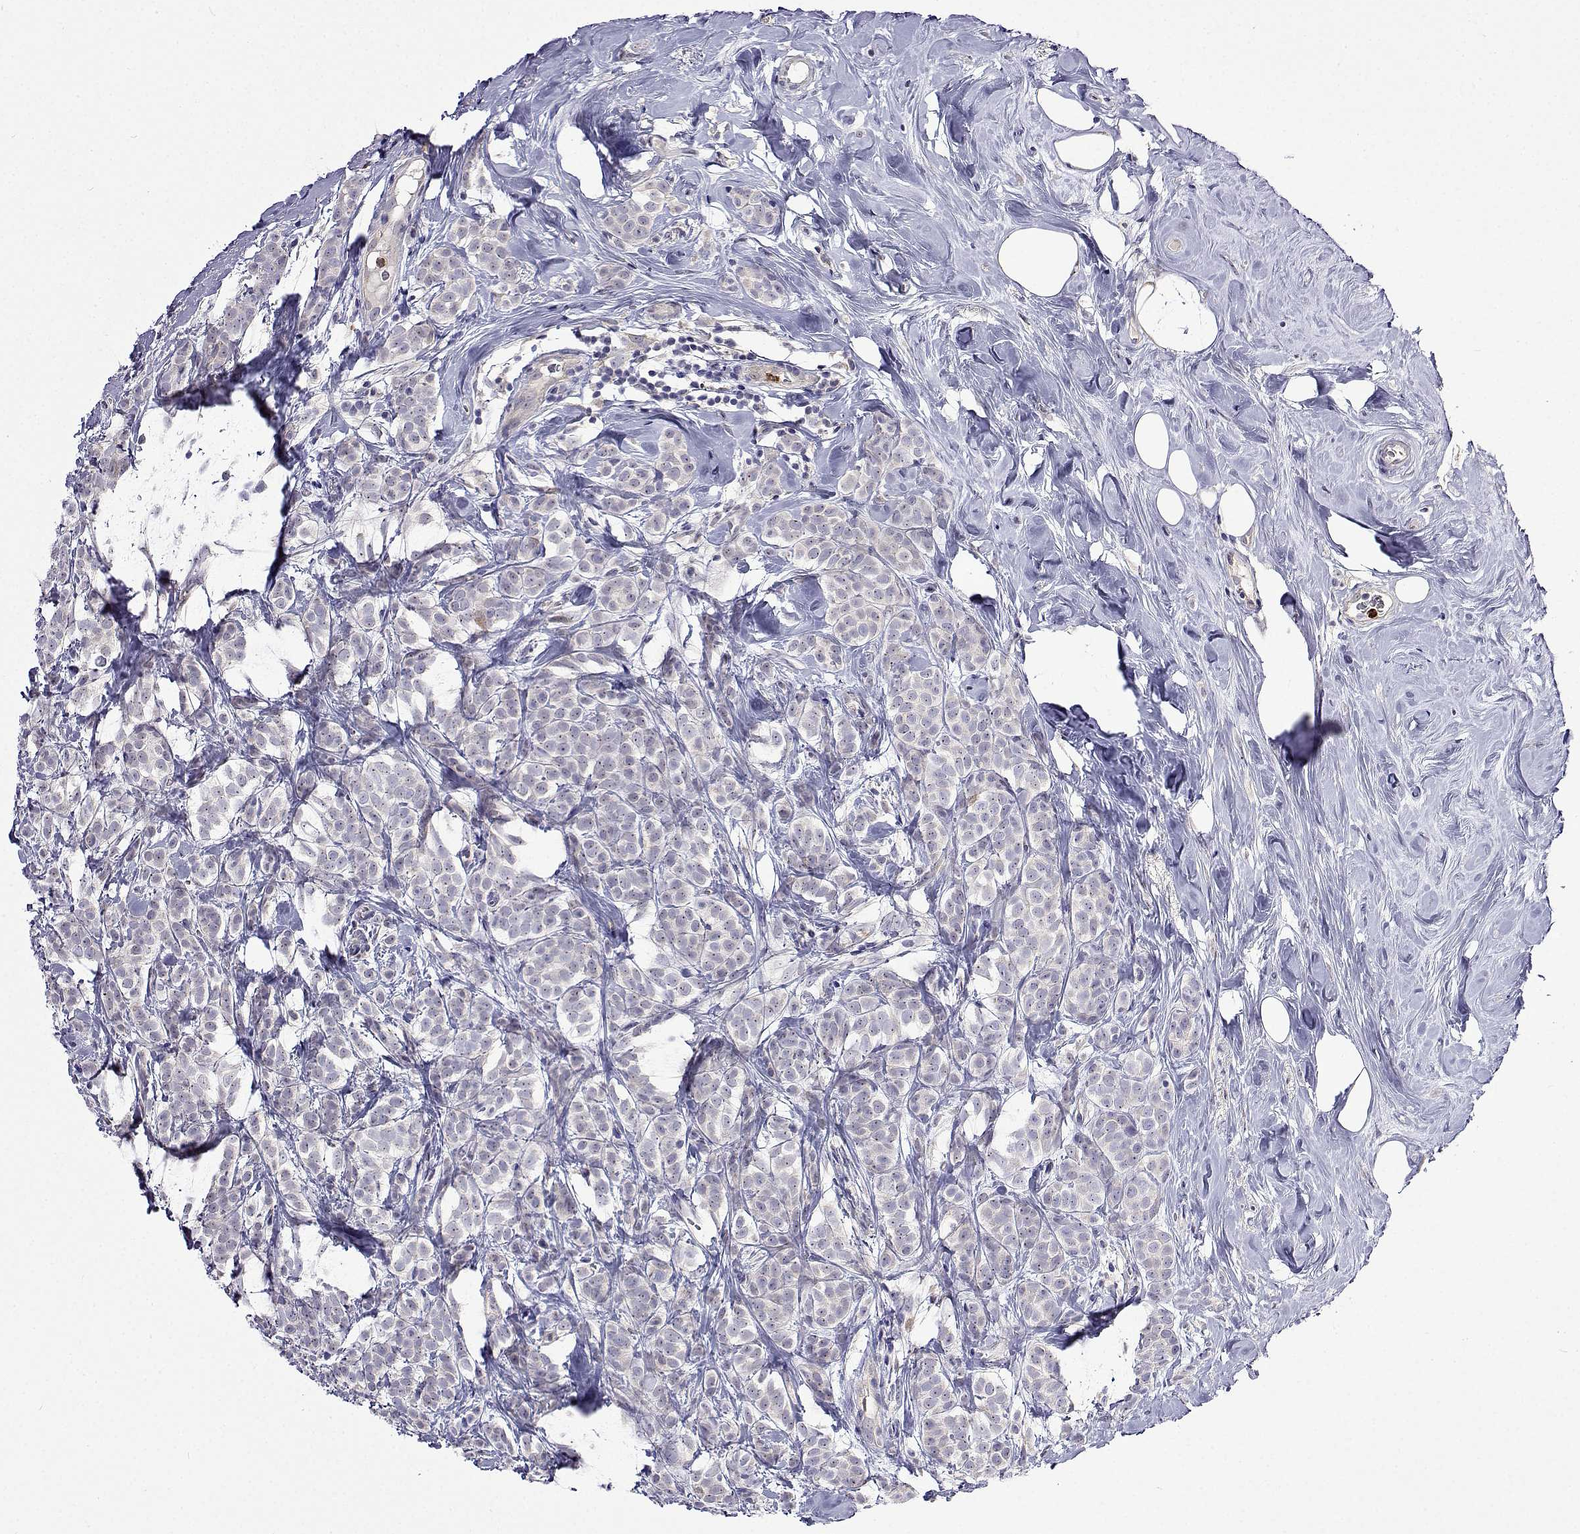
{"staining": {"intensity": "negative", "quantity": "none", "location": "none"}, "tissue": "breast cancer", "cell_type": "Tumor cells", "image_type": "cancer", "snomed": [{"axis": "morphology", "description": "Lobular carcinoma"}, {"axis": "topography", "description": "Breast"}], "caption": "This is an immunohistochemistry (IHC) photomicrograph of human breast lobular carcinoma. There is no positivity in tumor cells.", "gene": "SULT2A1", "patient": {"sex": "female", "age": 49}}